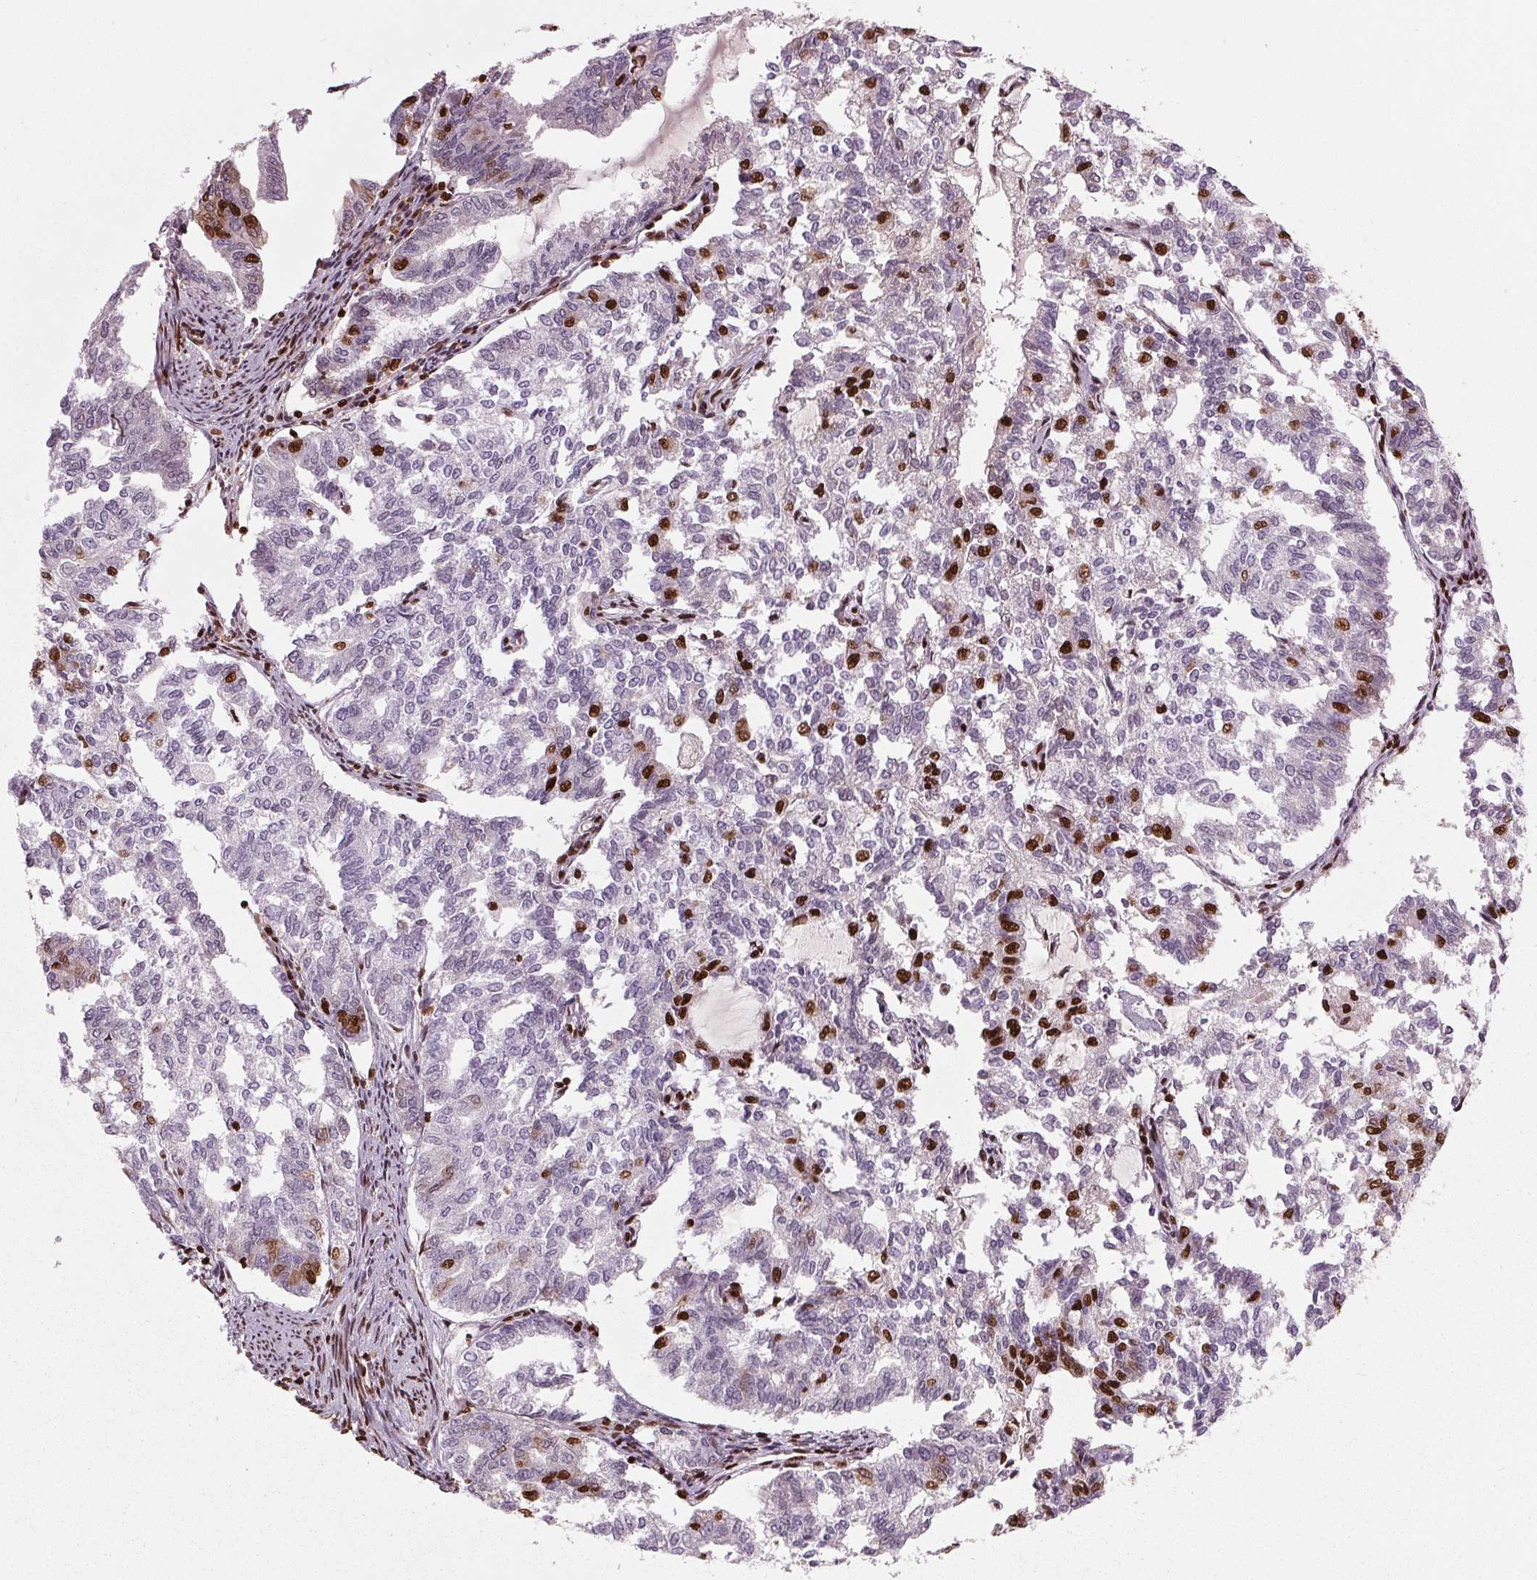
{"staining": {"intensity": "strong", "quantity": "25%-75%", "location": "nuclear"}, "tissue": "endometrial cancer", "cell_type": "Tumor cells", "image_type": "cancer", "snomed": [{"axis": "morphology", "description": "Adenocarcinoma, NOS"}, {"axis": "topography", "description": "Endometrium"}], "caption": "Human endometrial cancer stained for a protein (brown) displays strong nuclear positive positivity in about 25%-75% of tumor cells.", "gene": "BRD4", "patient": {"sex": "female", "age": 79}}